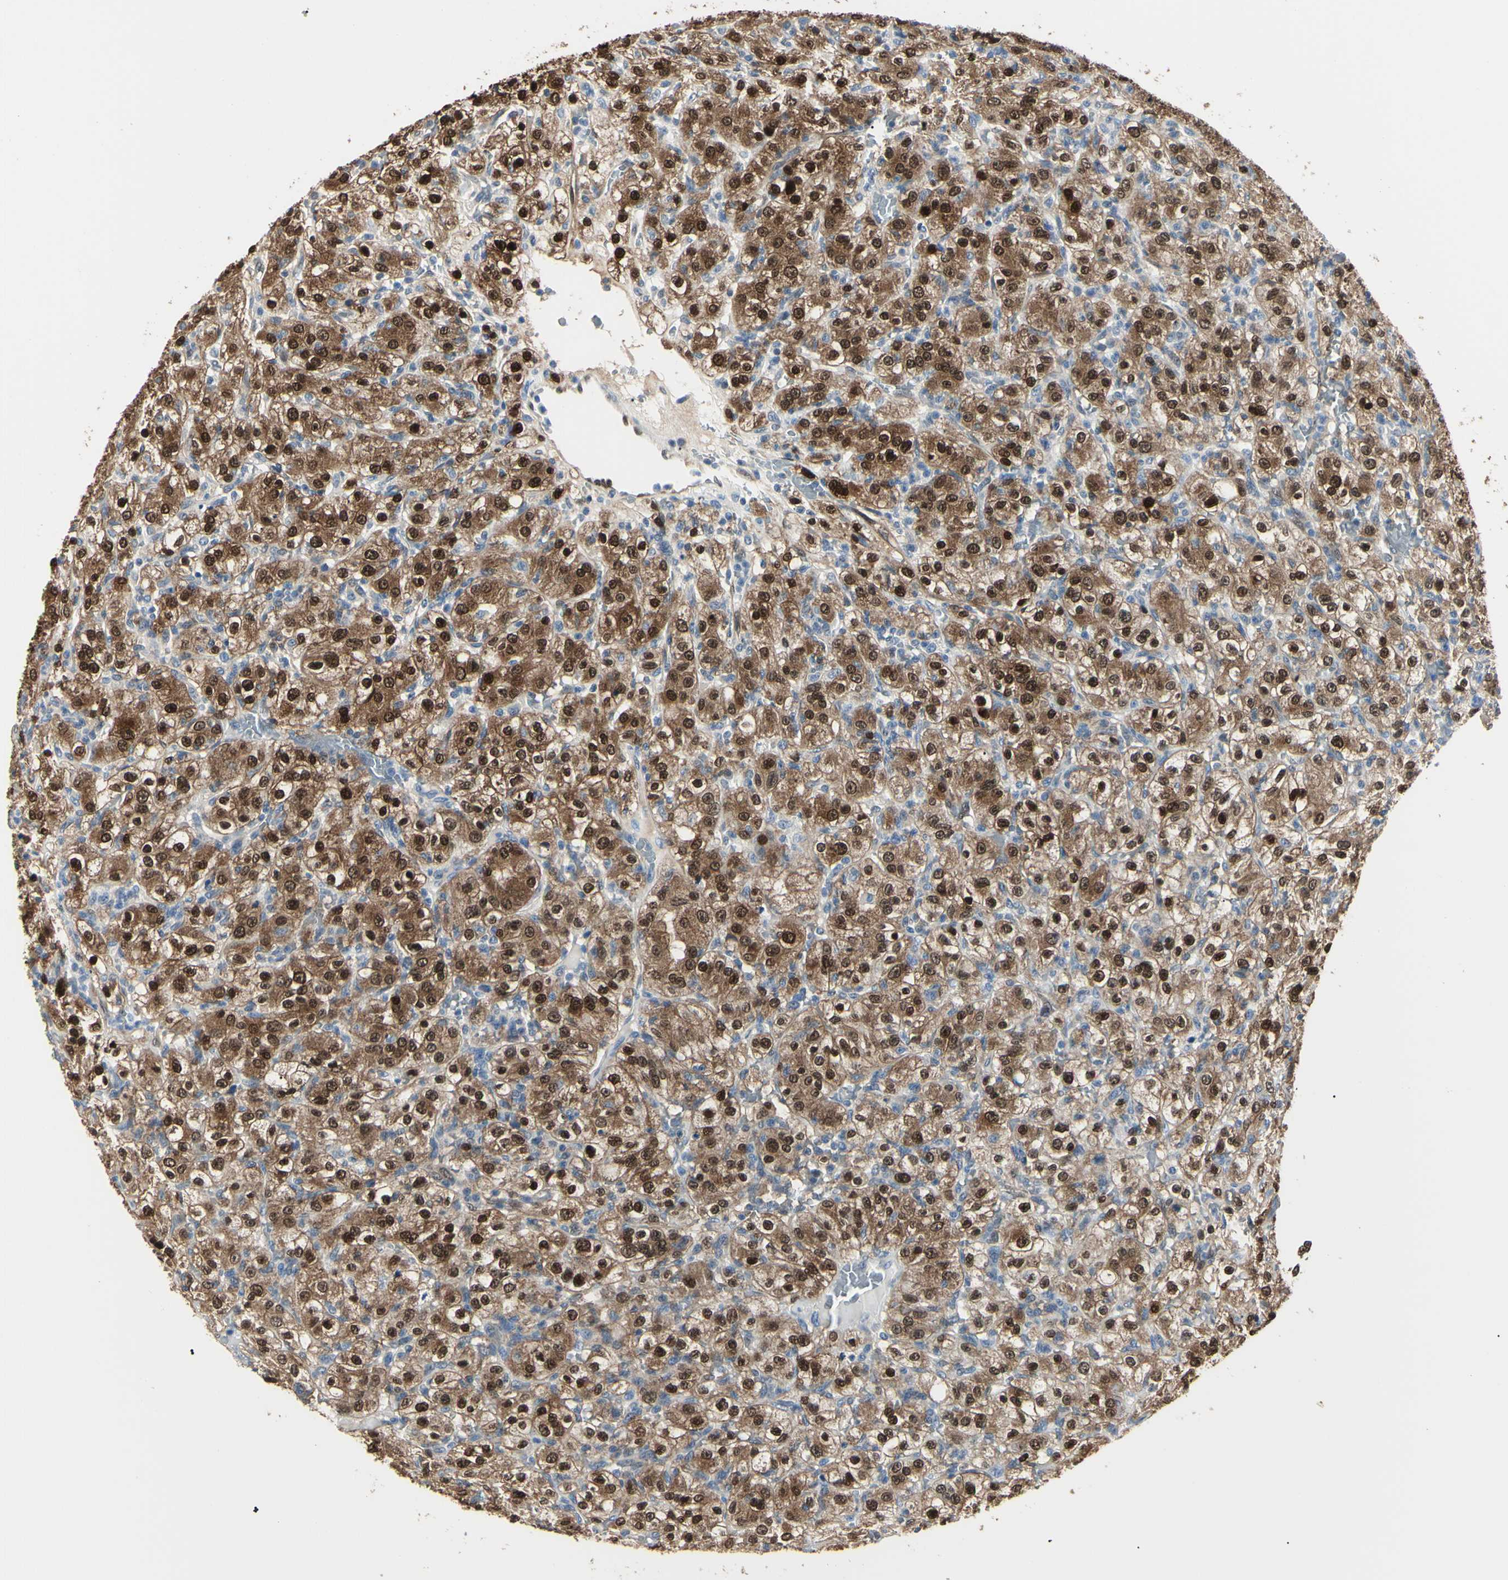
{"staining": {"intensity": "strong", "quantity": ">75%", "location": "cytoplasmic/membranous,nuclear"}, "tissue": "renal cancer", "cell_type": "Tumor cells", "image_type": "cancer", "snomed": [{"axis": "morphology", "description": "Normal tissue, NOS"}, {"axis": "morphology", "description": "Adenocarcinoma, NOS"}, {"axis": "topography", "description": "Kidney"}], "caption": "Immunohistochemical staining of human renal cancer shows high levels of strong cytoplasmic/membranous and nuclear protein expression in about >75% of tumor cells.", "gene": "AKR1C3", "patient": {"sex": "female", "age": 72}}